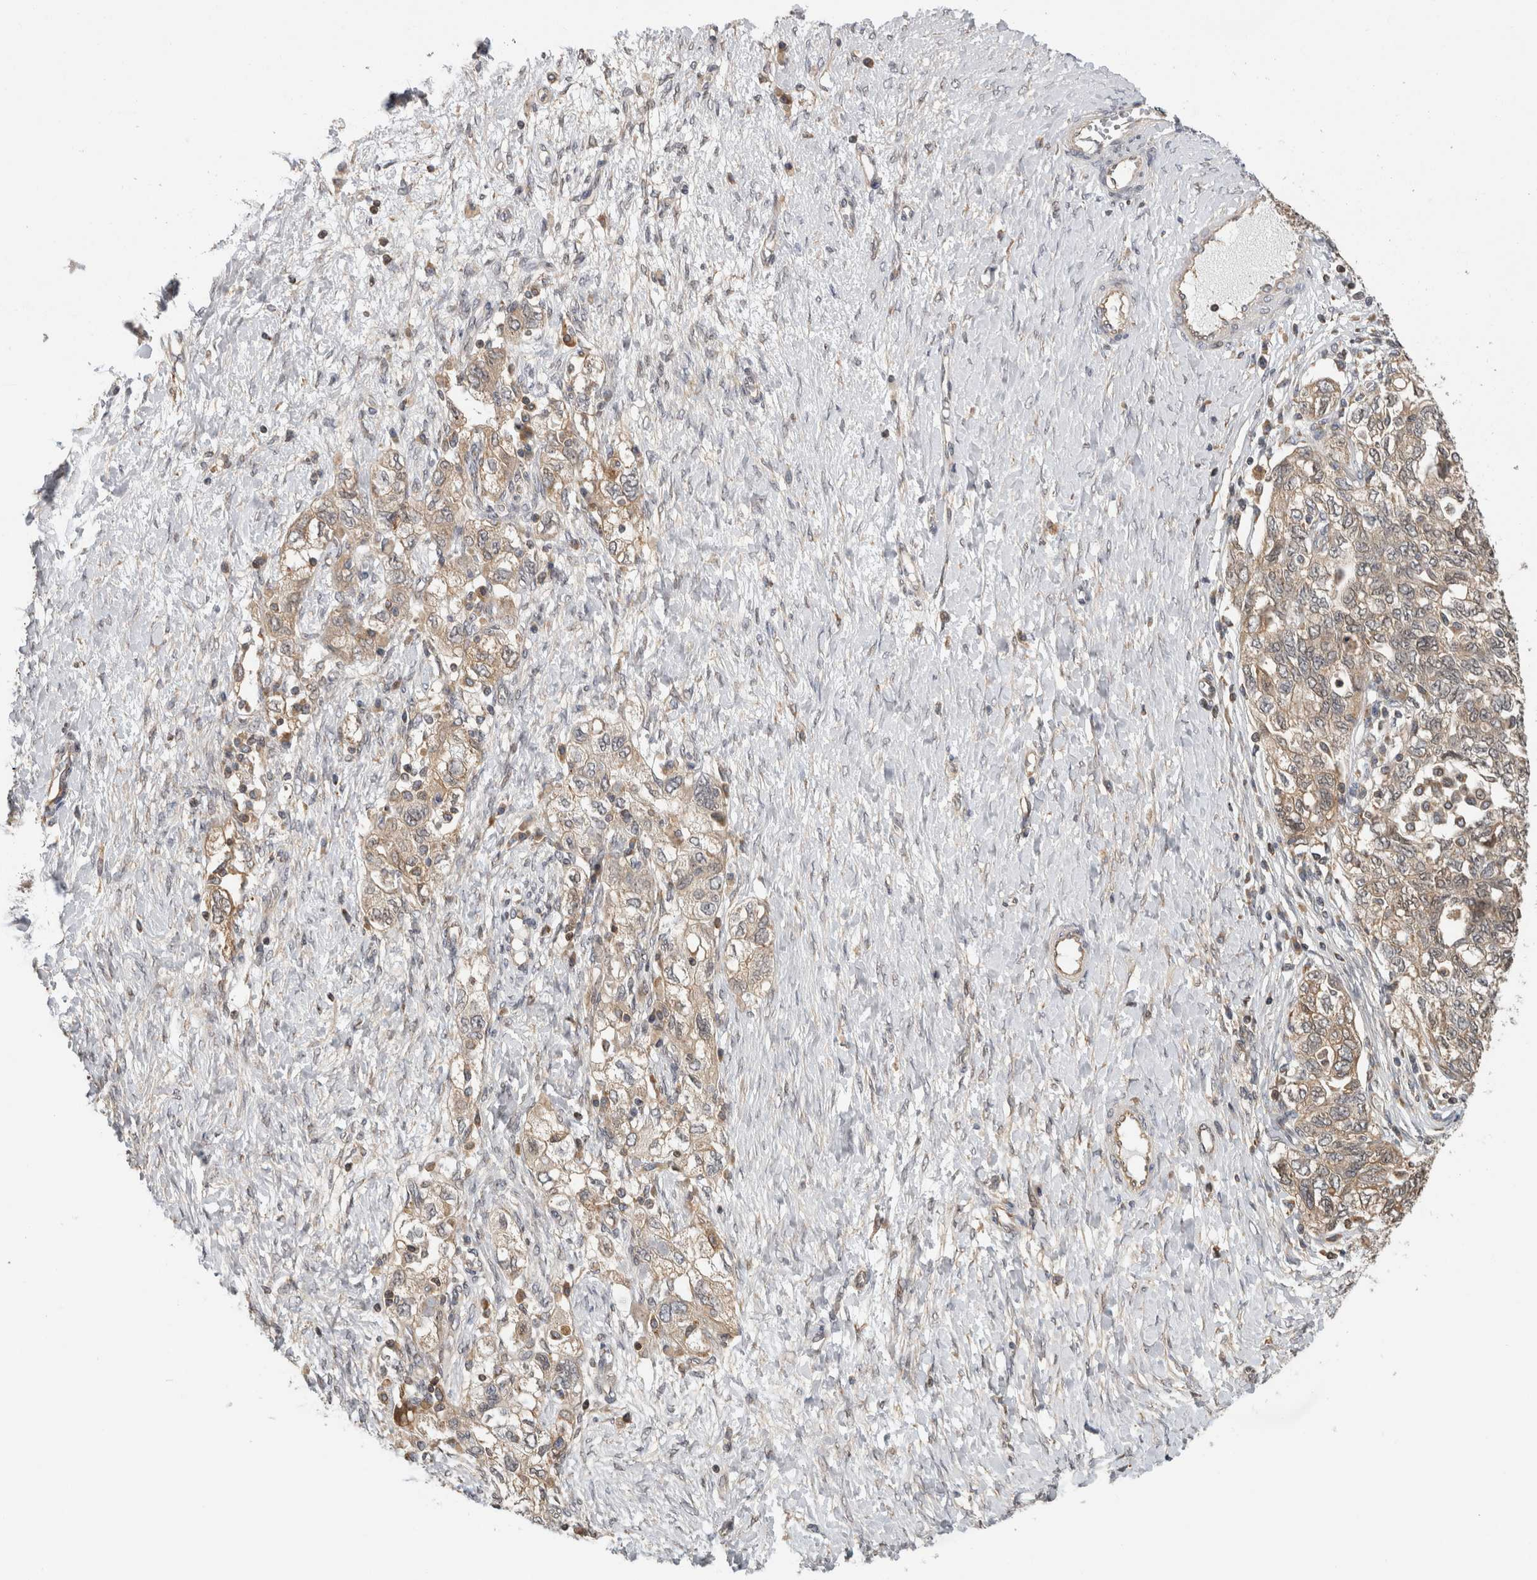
{"staining": {"intensity": "weak", "quantity": ">75%", "location": "cytoplasmic/membranous"}, "tissue": "ovarian cancer", "cell_type": "Tumor cells", "image_type": "cancer", "snomed": [{"axis": "morphology", "description": "Carcinoma, NOS"}, {"axis": "morphology", "description": "Cystadenocarcinoma, serous, NOS"}, {"axis": "topography", "description": "Ovary"}], "caption": "Ovarian cancer (carcinoma) stained with DAB immunohistochemistry (IHC) demonstrates low levels of weak cytoplasmic/membranous staining in approximately >75% of tumor cells.", "gene": "PARP6", "patient": {"sex": "female", "age": 69}}